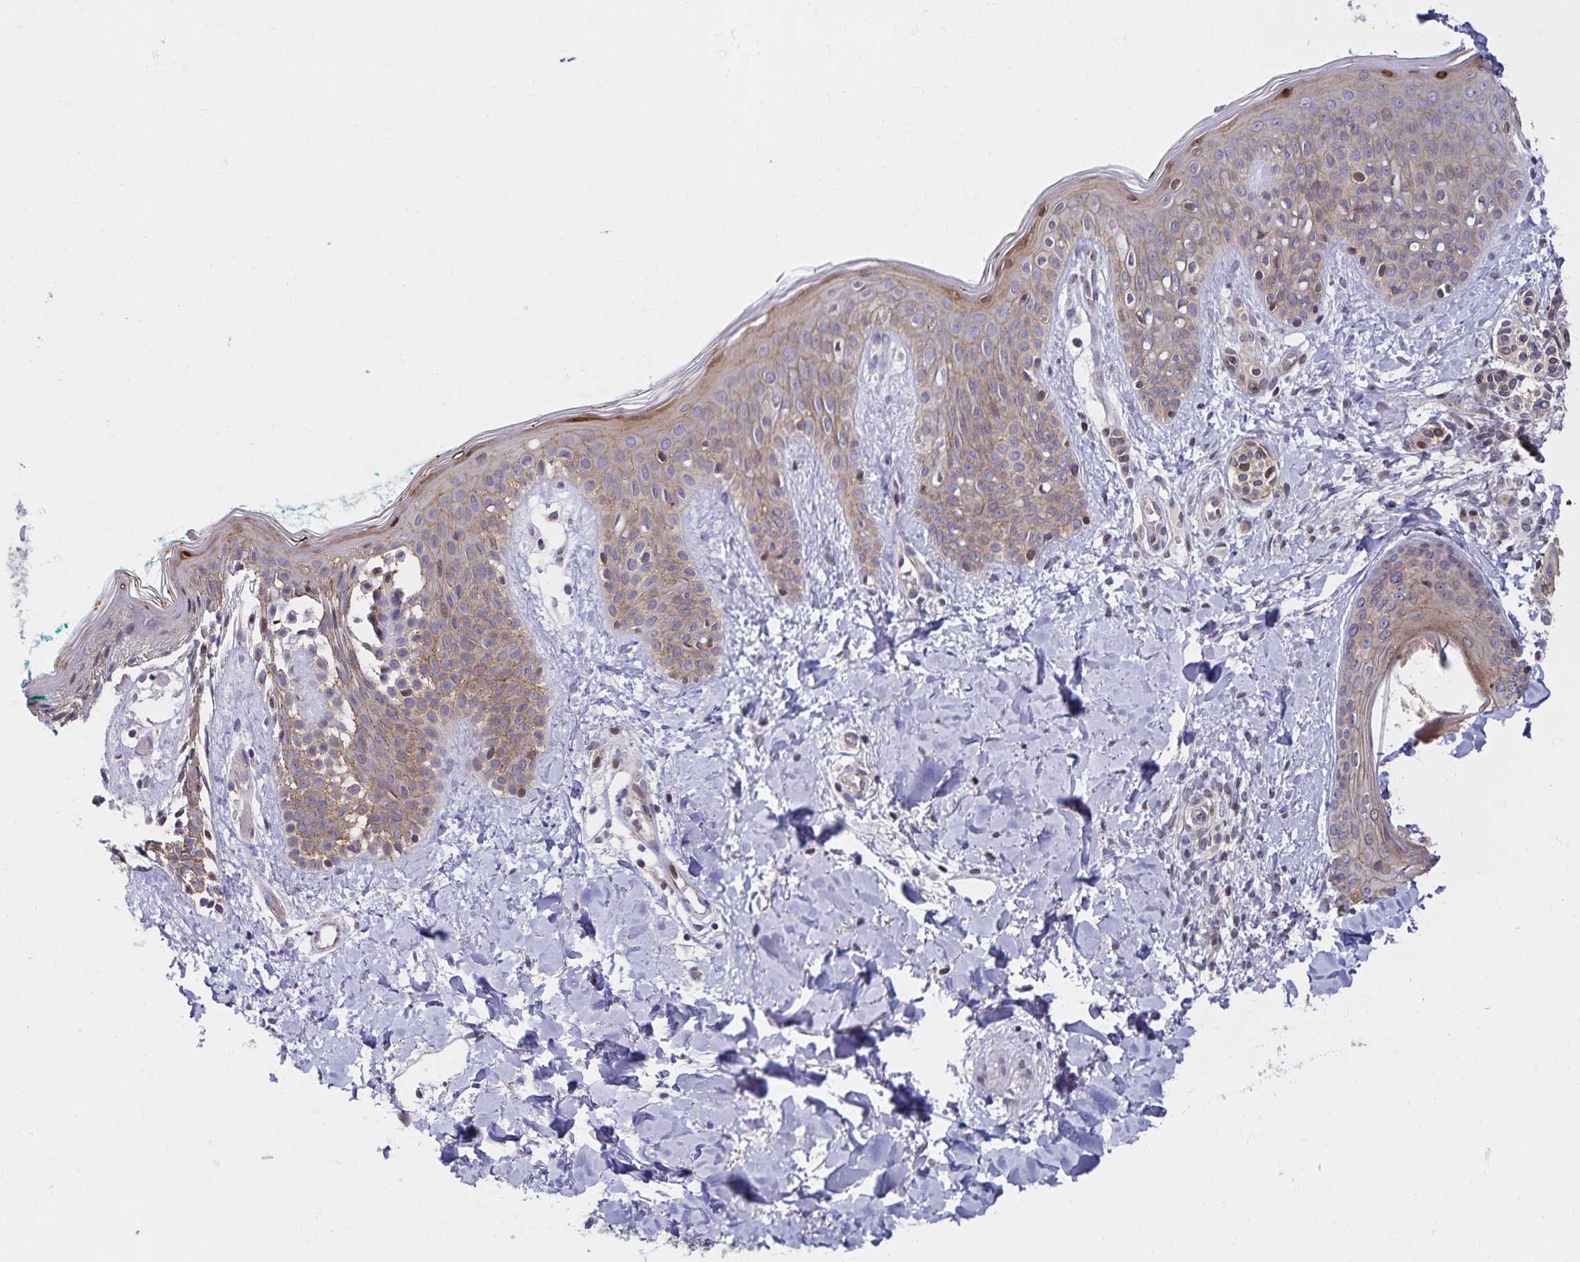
{"staining": {"intensity": "negative", "quantity": "none", "location": "none"}, "tissue": "skin", "cell_type": "Fibroblasts", "image_type": "normal", "snomed": [{"axis": "morphology", "description": "Normal tissue, NOS"}, {"axis": "topography", "description": "Skin"}], "caption": "Micrograph shows no significant protein positivity in fibroblasts of benign skin.", "gene": "RAB9B", "patient": {"sex": "male", "age": 16}}